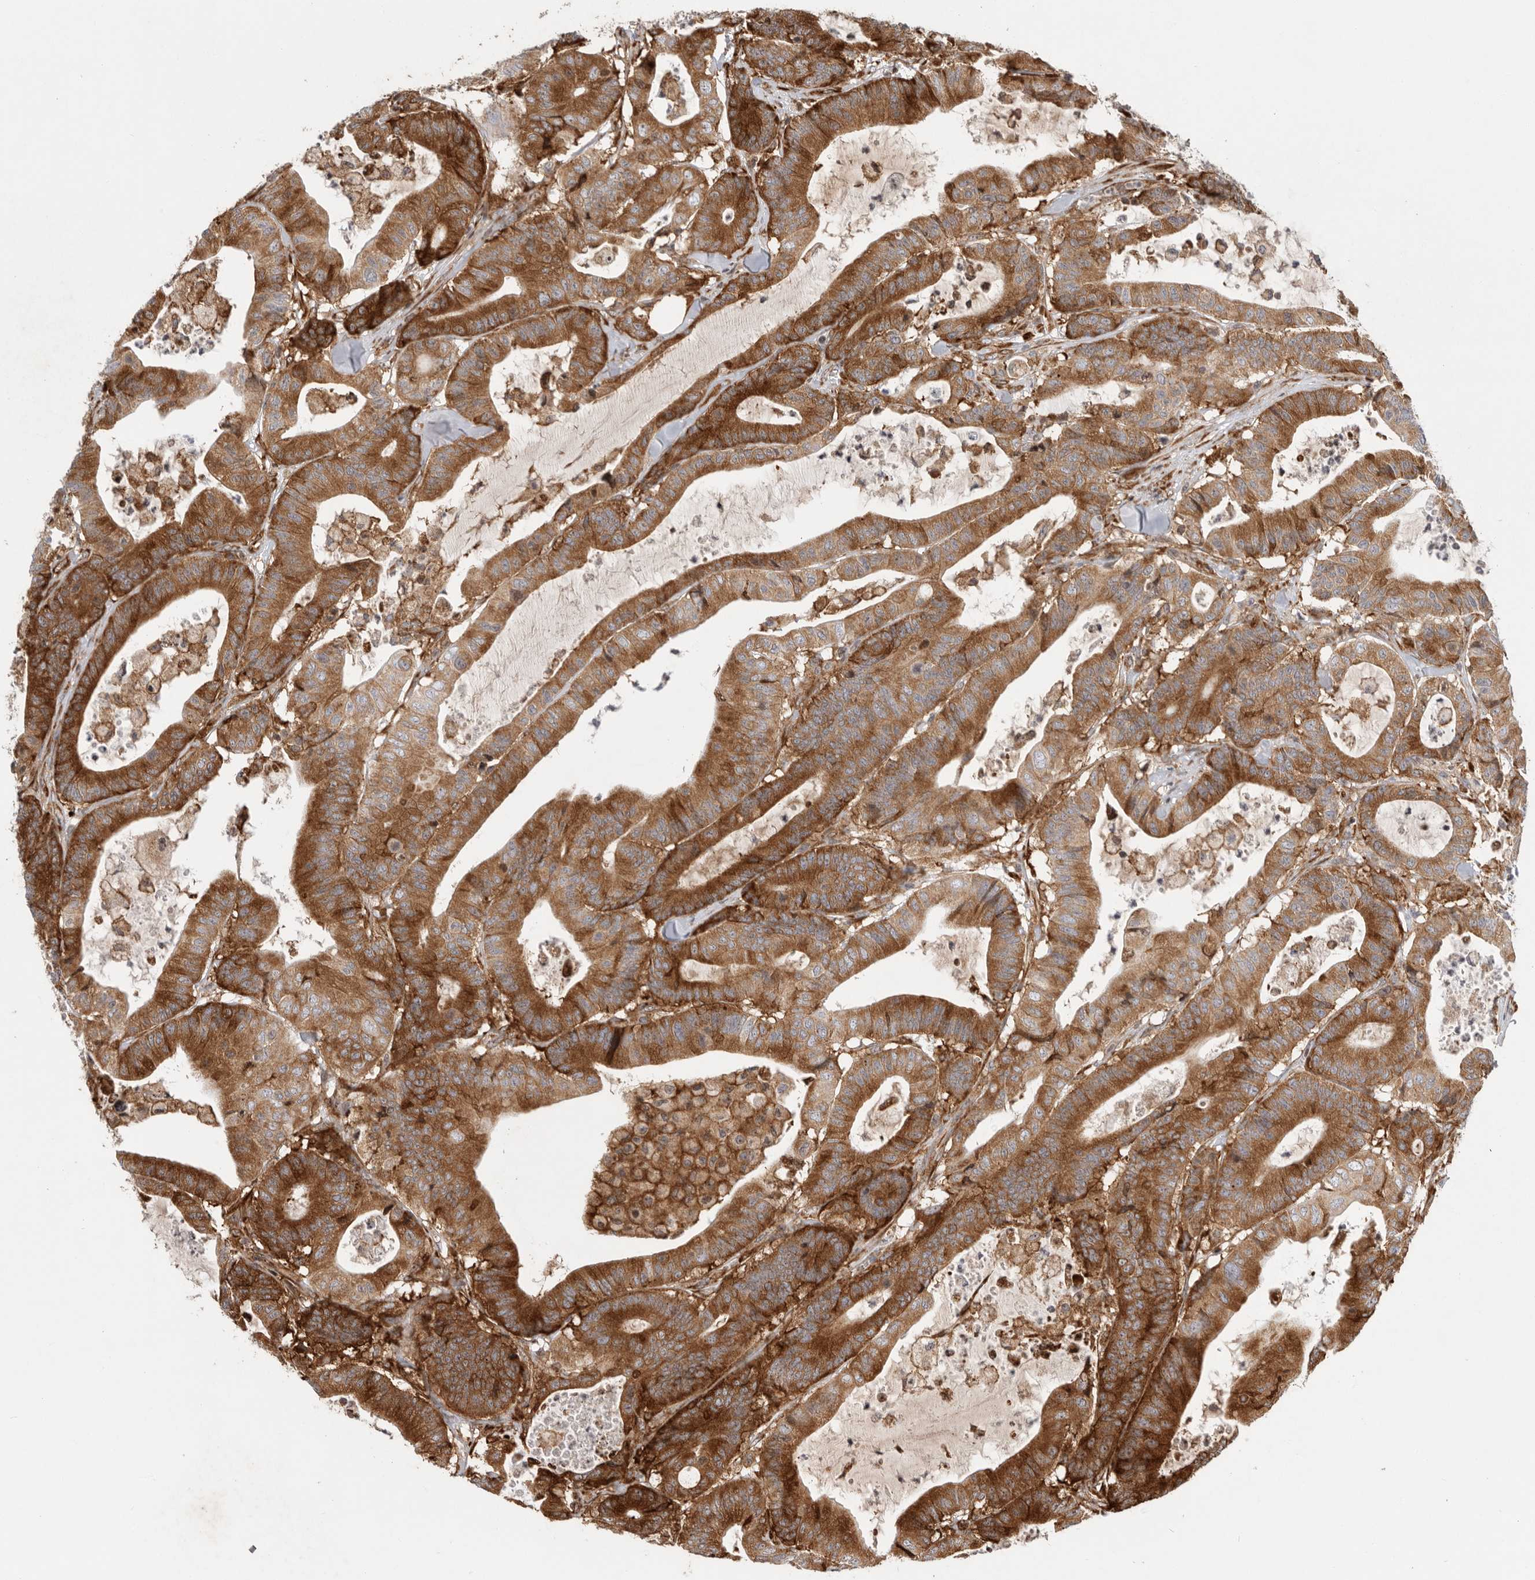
{"staining": {"intensity": "strong", "quantity": ">75%", "location": "cytoplasmic/membranous"}, "tissue": "colorectal cancer", "cell_type": "Tumor cells", "image_type": "cancer", "snomed": [{"axis": "morphology", "description": "Adenocarcinoma, NOS"}, {"axis": "topography", "description": "Colon"}], "caption": "Immunohistochemistry (IHC) staining of colorectal adenocarcinoma, which demonstrates high levels of strong cytoplasmic/membranous expression in approximately >75% of tumor cells indicating strong cytoplasmic/membranous protein expression. The staining was performed using DAB (3,3'-diaminobenzidine) (brown) for protein detection and nuclei were counterstained in hematoxylin (blue).", "gene": "FZD3", "patient": {"sex": "female", "age": 84}}